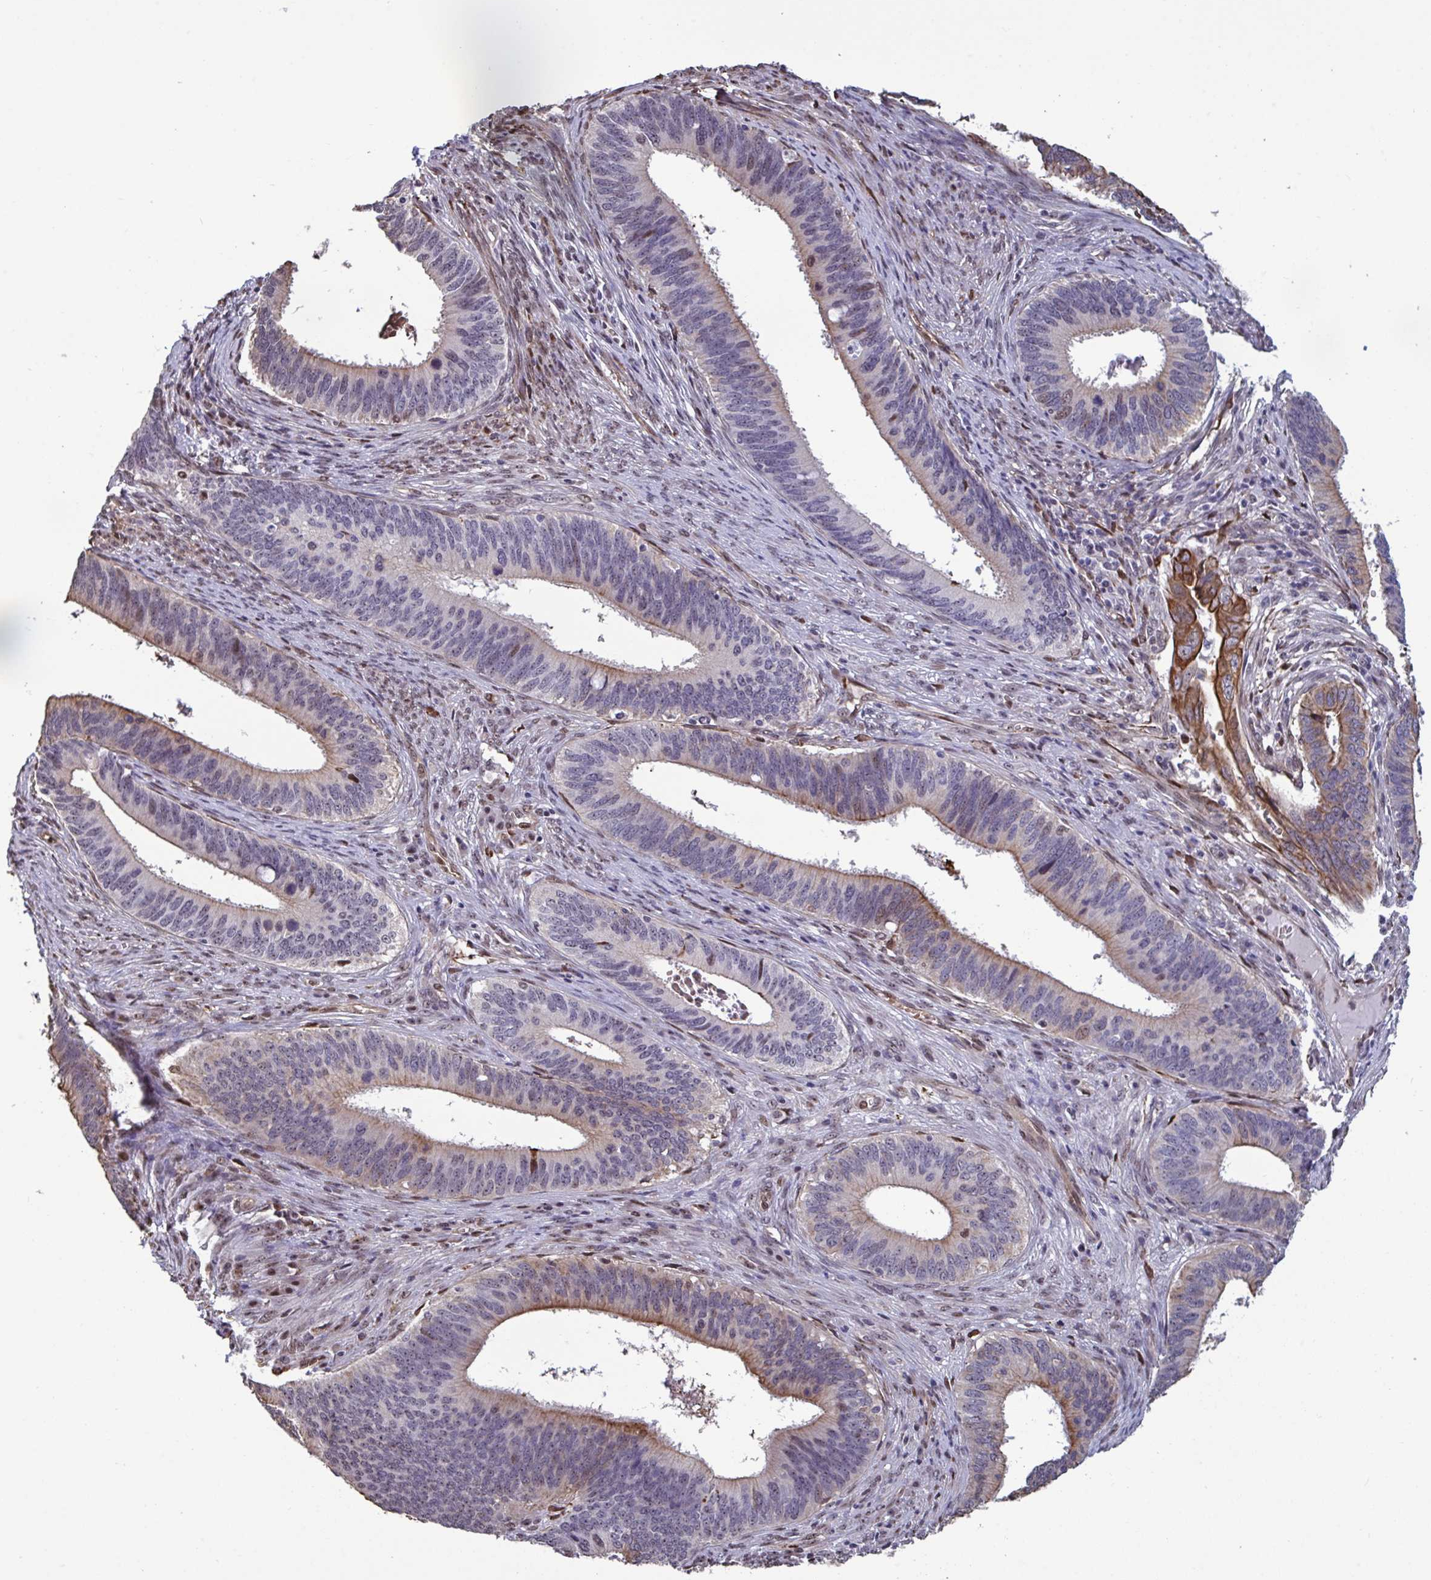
{"staining": {"intensity": "moderate", "quantity": "25%-75%", "location": "cytoplasmic/membranous,nuclear"}, "tissue": "cervical cancer", "cell_type": "Tumor cells", "image_type": "cancer", "snomed": [{"axis": "morphology", "description": "Adenocarcinoma, NOS"}, {"axis": "topography", "description": "Cervix"}], "caption": "Cervical cancer (adenocarcinoma) stained with DAB IHC displays medium levels of moderate cytoplasmic/membranous and nuclear positivity in about 25%-75% of tumor cells.", "gene": "PELI2", "patient": {"sex": "female", "age": 42}}